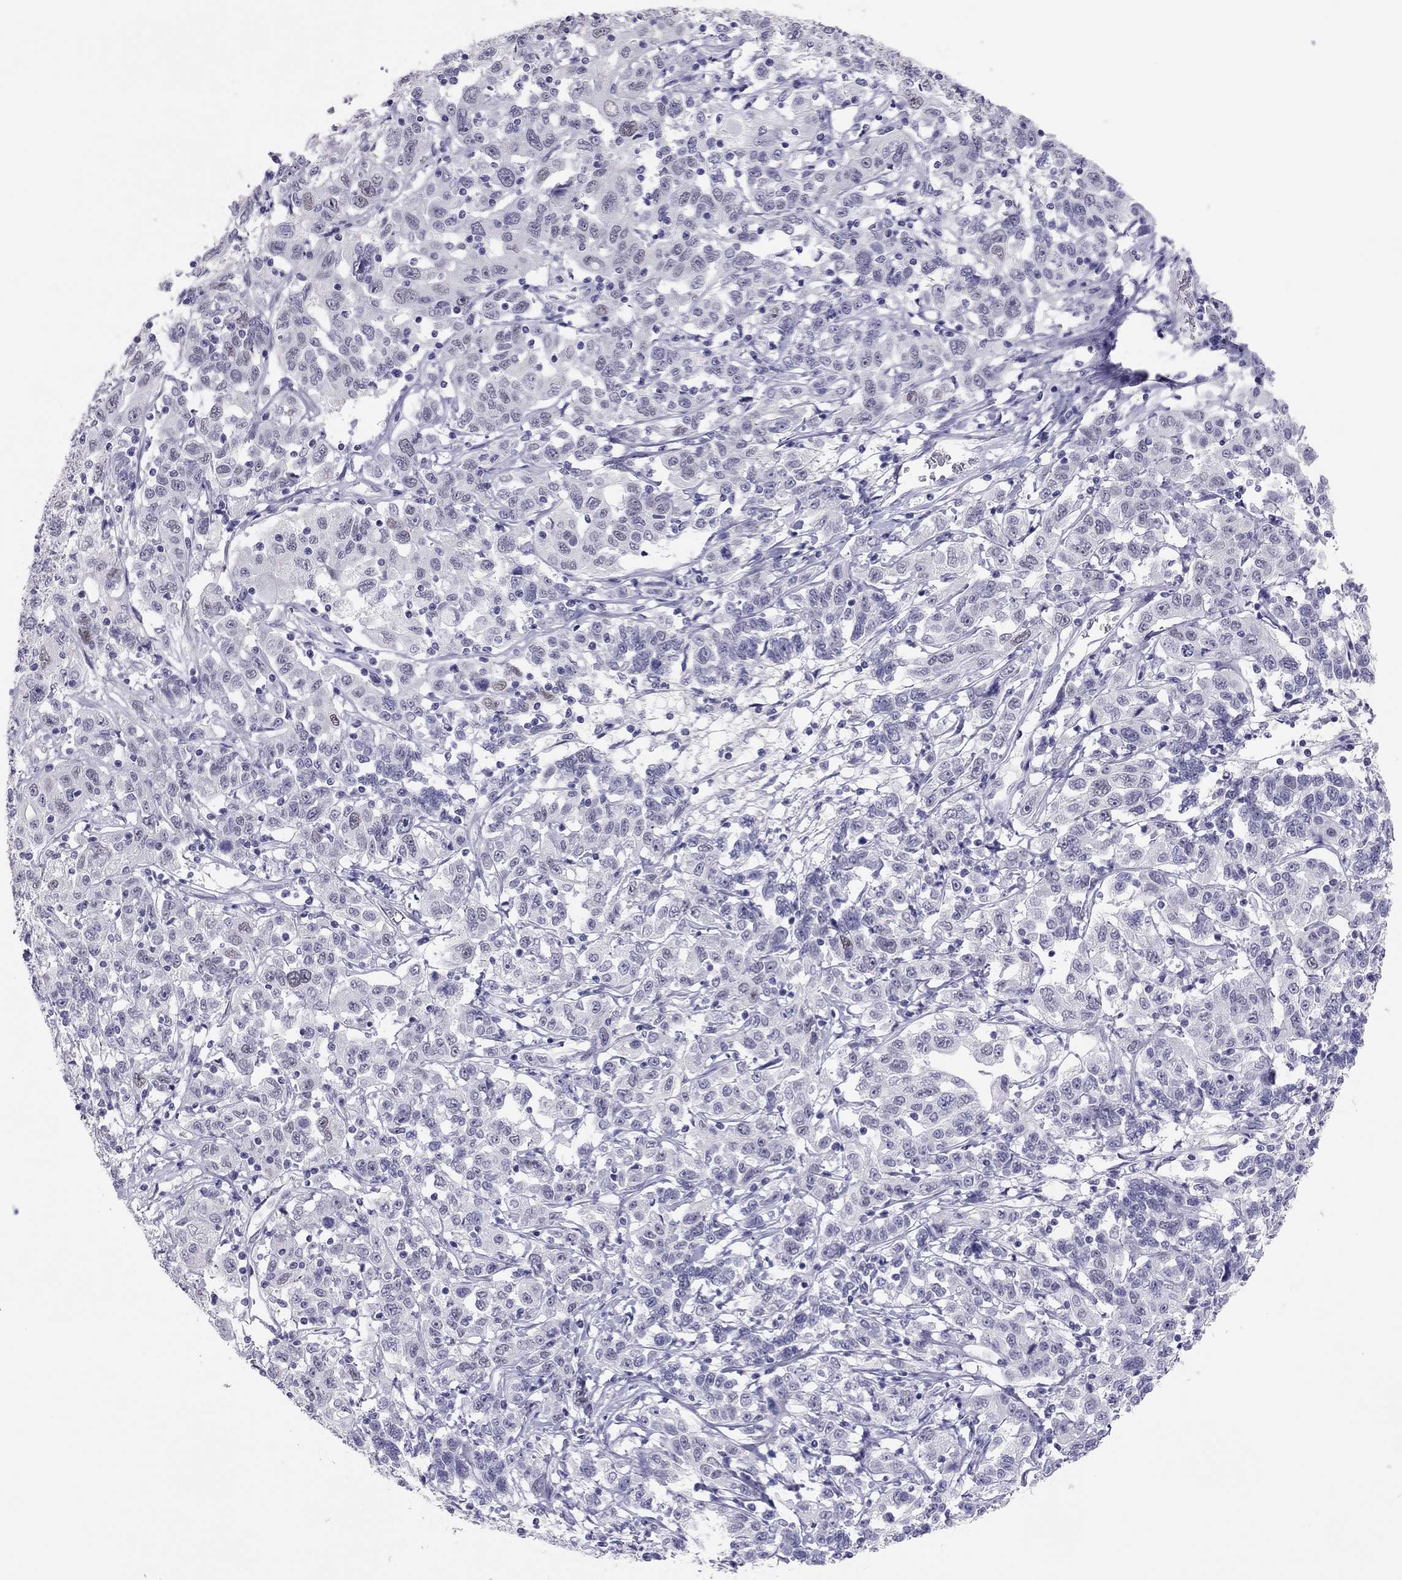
{"staining": {"intensity": "negative", "quantity": "none", "location": "none"}, "tissue": "liver cancer", "cell_type": "Tumor cells", "image_type": "cancer", "snomed": [{"axis": "morphology", "description": "Adenocarcinoma, NOS"}, {"axis": "morphology", "description": "Cholangiocarcinoma"}, {"axis": "topography", "description": "Liver"}], "caption": "The micrograph demonstrates no significant staining in tumor cells of liver cancer.", "gene": "PHOX2A", "patient": {"sex": "male", "age": 64}}